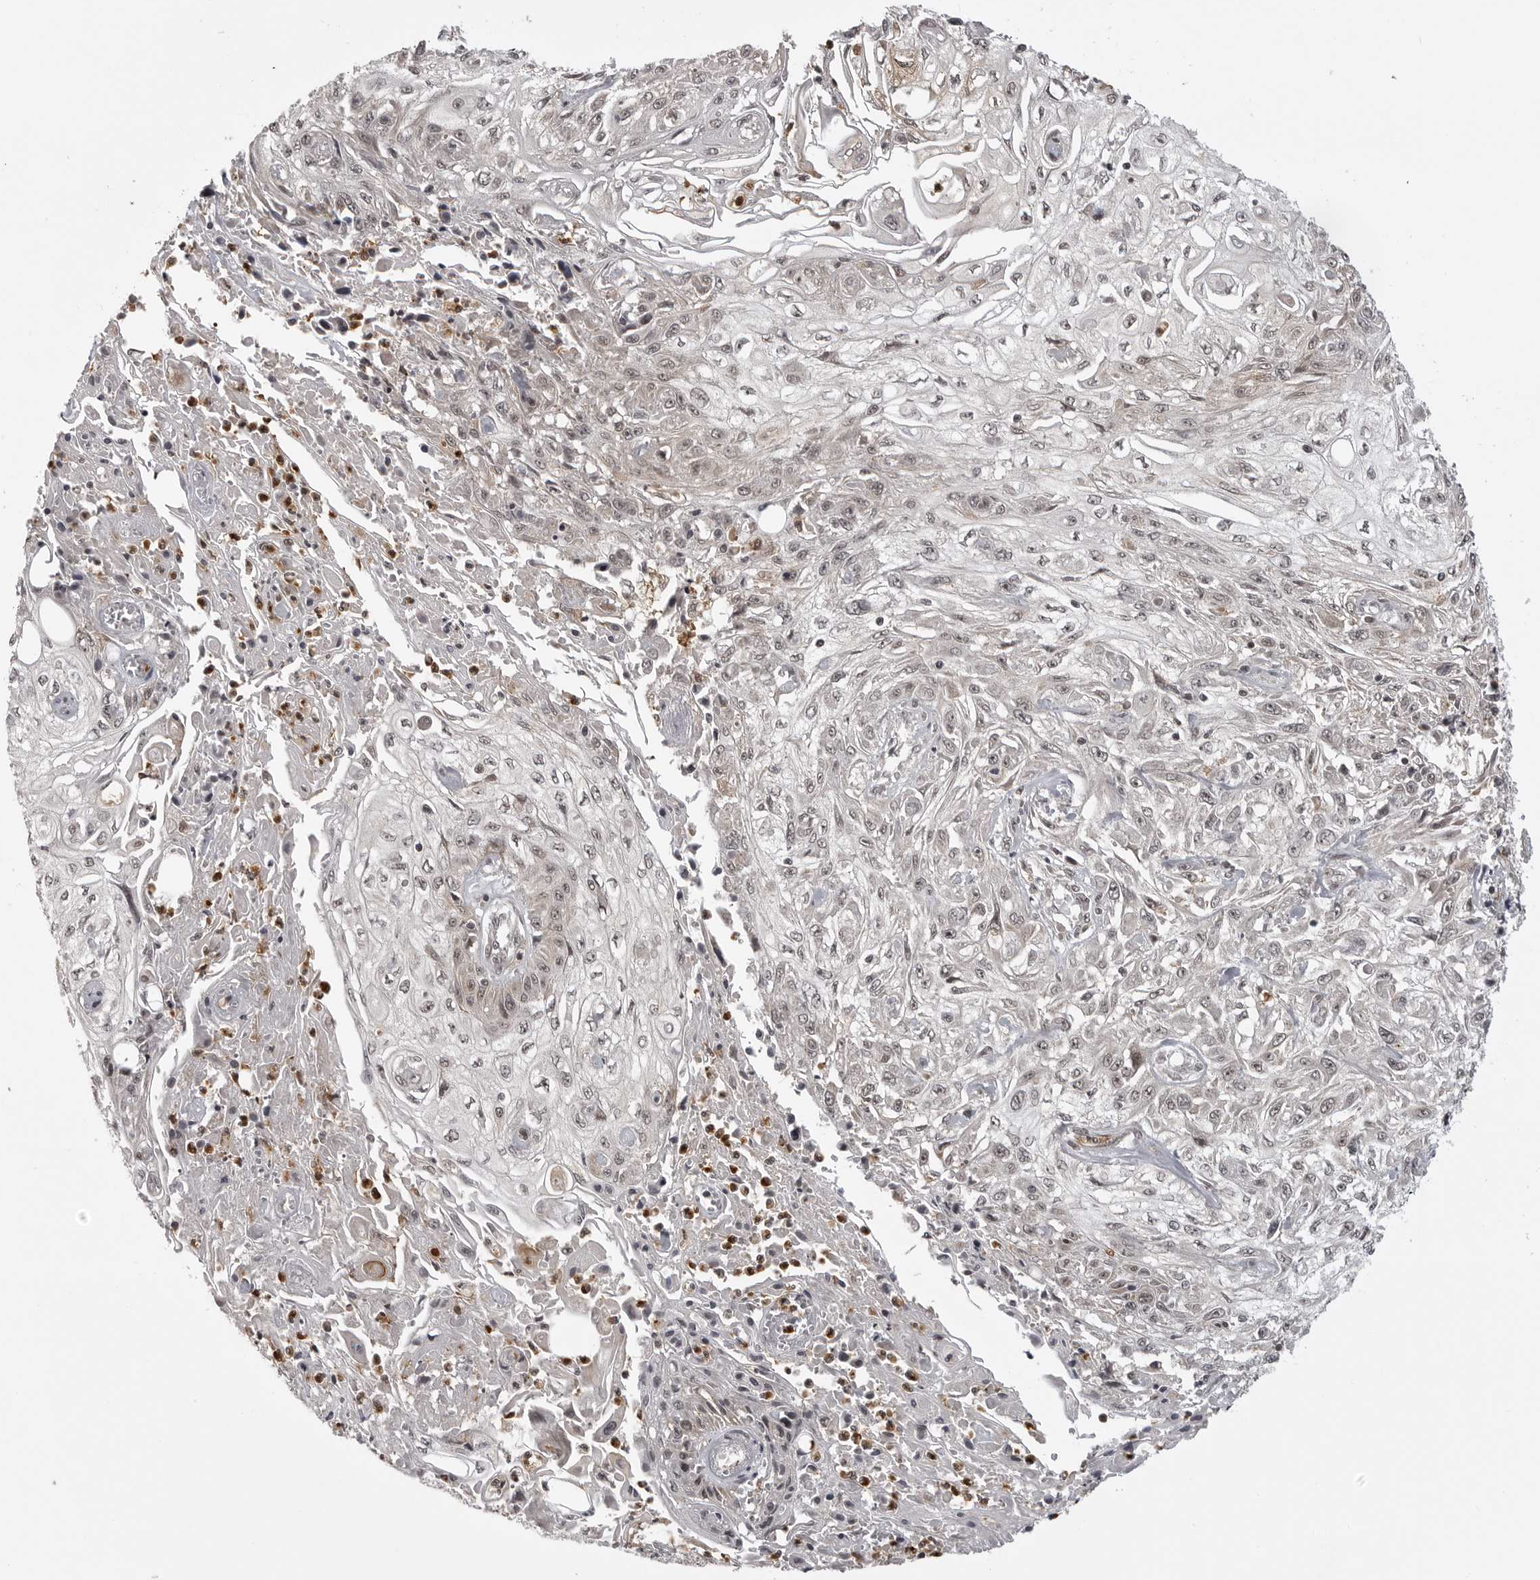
{"staining": {"intensity": "weak", "quantity": "25%-75%", "location": "nuclear"}, "tissue": "skin cancer", "cell_type": "Tumor cells", "image_type": "cancer", "snomed": [{"axis": "morphology", "description": "Squamous cell carcinoma, NOS"}, {"axis": "morphology", "description": "Squamous cell carcinoma, metastatic, NOS"}, {"axis": "topography", "description": "Skin"}, {"axis": "topography", "description": "Lymph node"}], "caption": "A micrograph of human skin cancer (metastatic squamous cell carcinoma) stained for a protein exhibits weak nuclear brown staining in tumor cells.", "gene": "PEG3", "patient": {"sex": "male", "age": 75}}